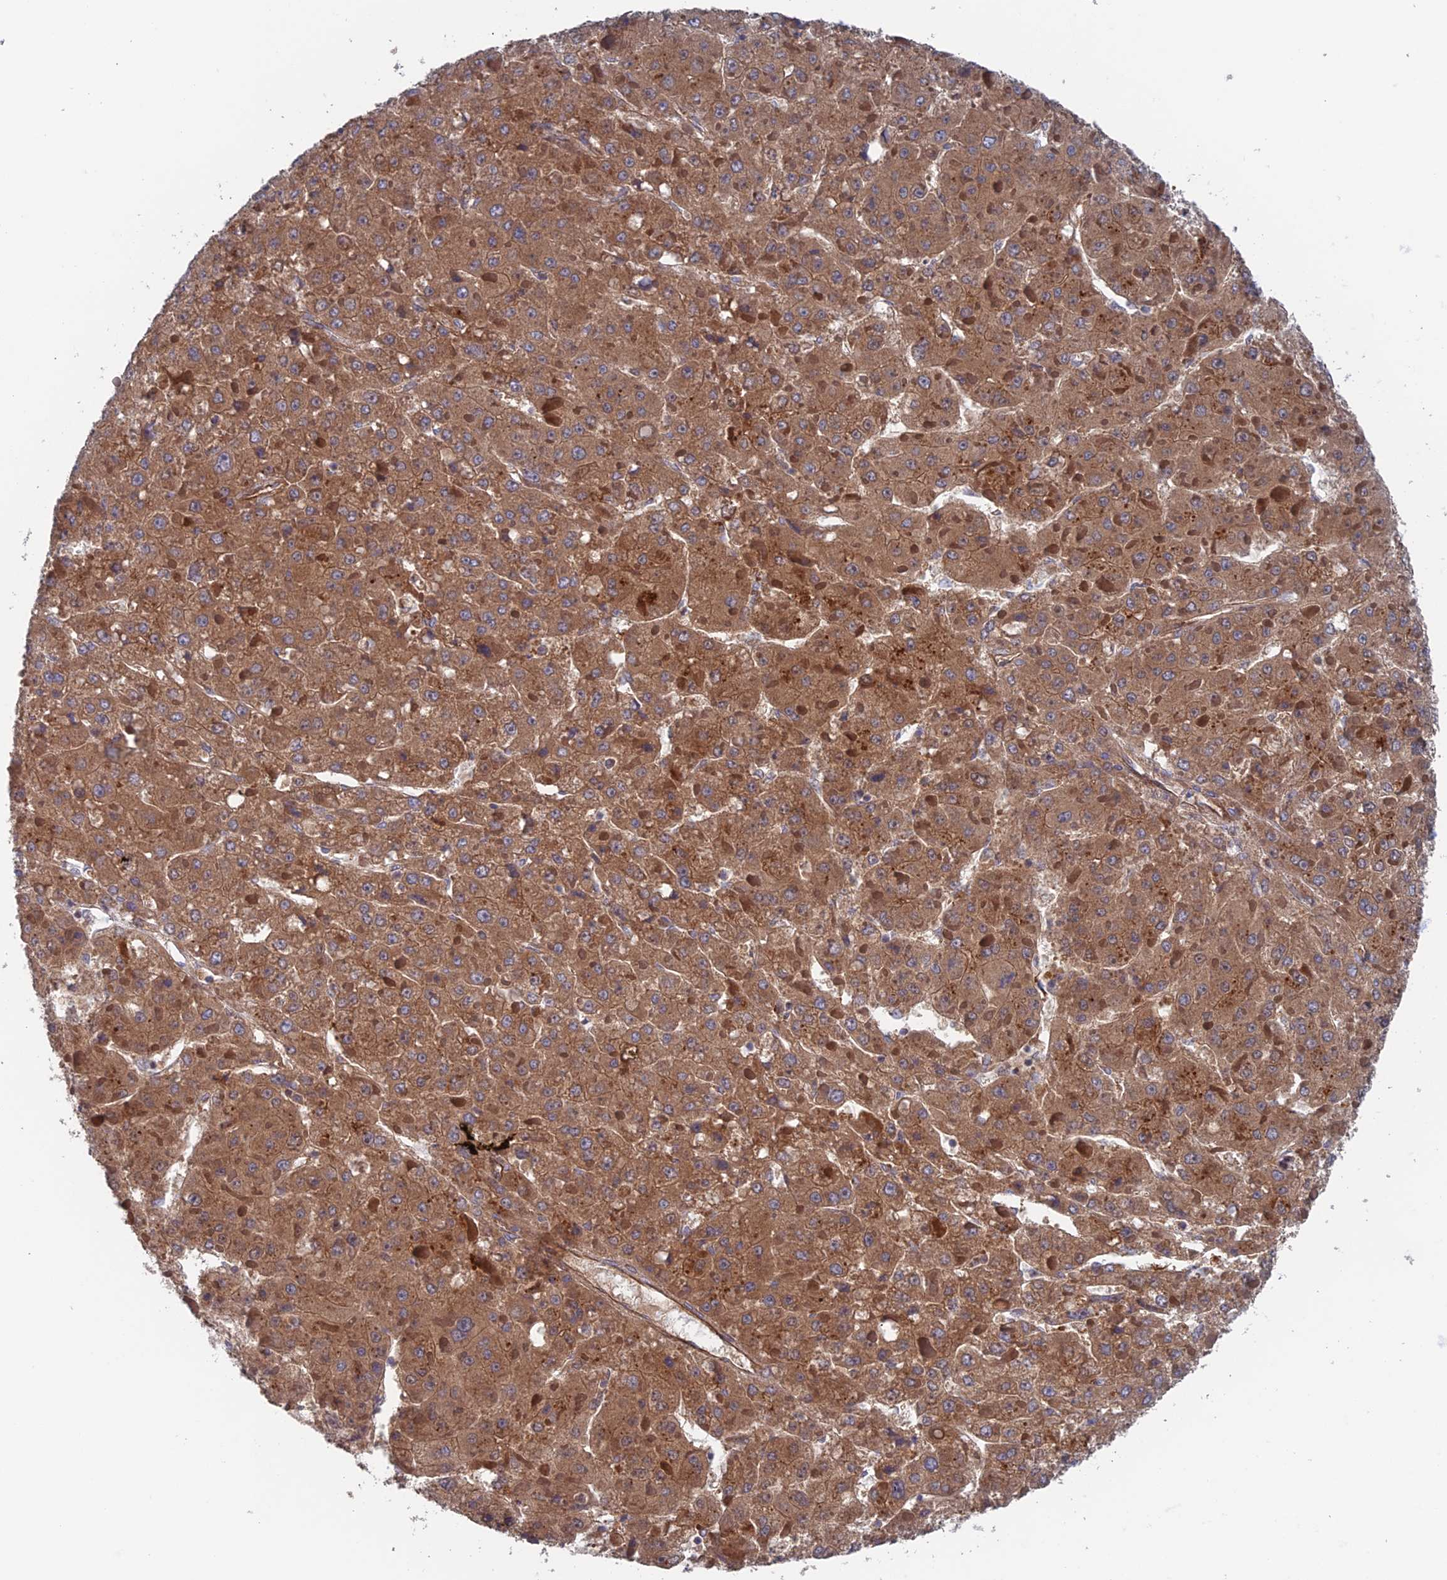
{"staining": {"intensity": "moderate", "quantity": ">75%", "location": "cytoplasmic/membranous"}, "tissue": "liver cancer", "cell_type": "Tumor cells", "image_type": "cancer", "snomed": [{"axis": "morphology", "description": "Carcinoma, Hepatocellular, NOS"}, {"axis": "topography", "description": "Liver"}], "caption": "Liver cancer stained with DAB immunohistochemistry (IHC) displays medium levels of moderate cytoplasmic/membranous expression in approximately >75% of tumor cells.", "gene": "NUDT16L1", "patient": {"sex": "female", "age": 73}}